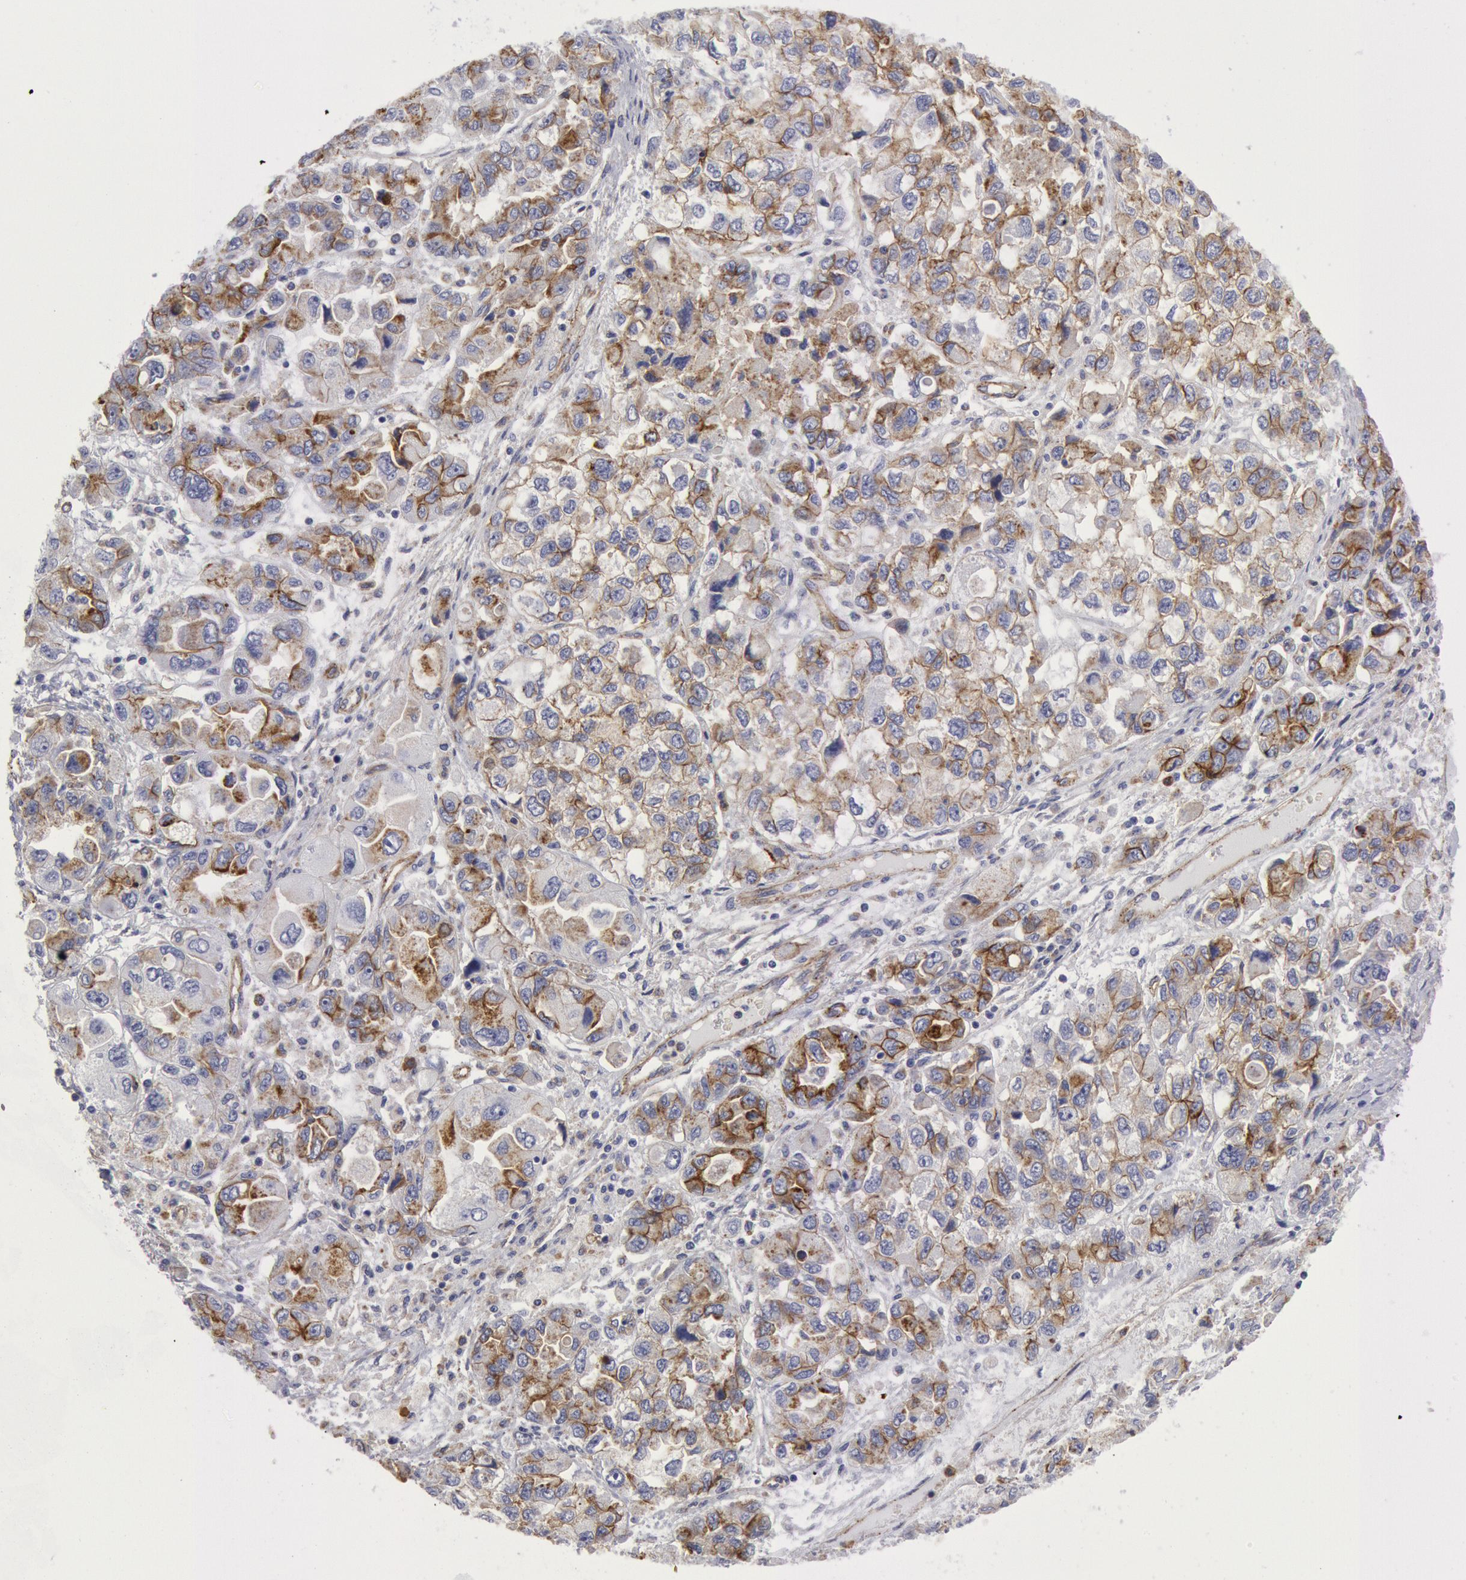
{"staining": {"intensity": "weak", "quantity": "<25%", "location": "cytoplasmic/membranous"}, "tissue": "ovarian cancer", "cell_type": "Tumor cells", "image_type": "cancer", "snomed": [{"axis": "morphology", "description": "Cystadenocarcinoma, serous, NOS"}, {"axis": "topography", "description": "Ovary"}], "caption": "High magnification brightfield microscopy of serous cystadenocarcinoma (ovarian) stained with DAB (brown) and counterstained with hematoxylin (blue): tumor cells show no significant positivity. Nuclei are stained in blue.", "gene": "FLOT1", "patient": {"sex": "female", "age": 84}}